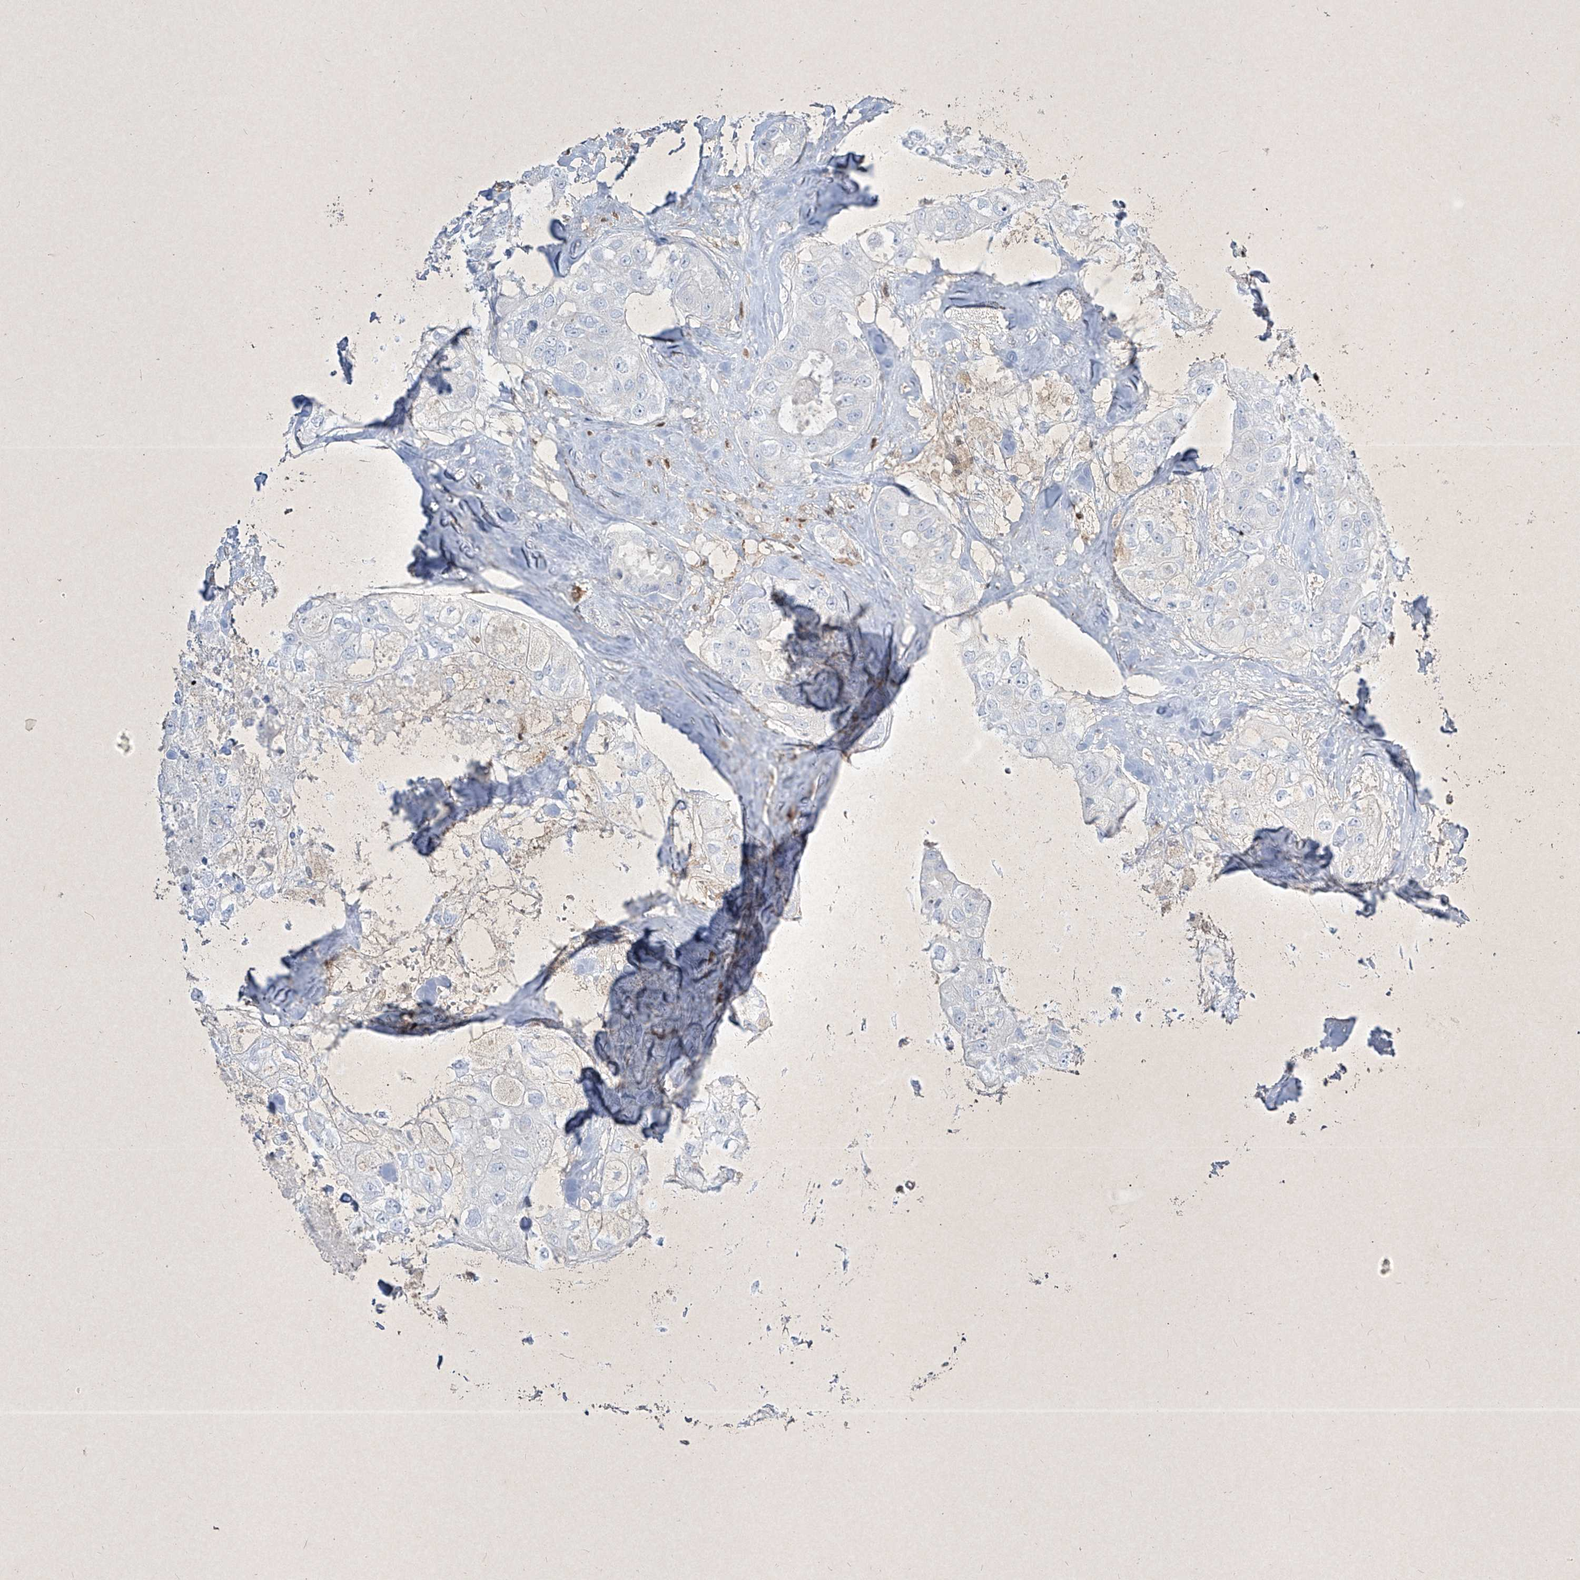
{"staining": {"intensity": "negative", "quantity": "none", "location": "none"}, "tissue": "breast cancer", "cell_type": "Tumor cells", "image_type": "cancer", "snomed": [{"axis": "morphology", "description": "Duct carcinoma"}, {"axis": "topography", "description": "Breast"}], "caption": "Protein analysis of breast cancer demonstrates no significant staining in tumor cells.", "gene": "PSMB10", "patient": {"sex": "female", "age": 62}}